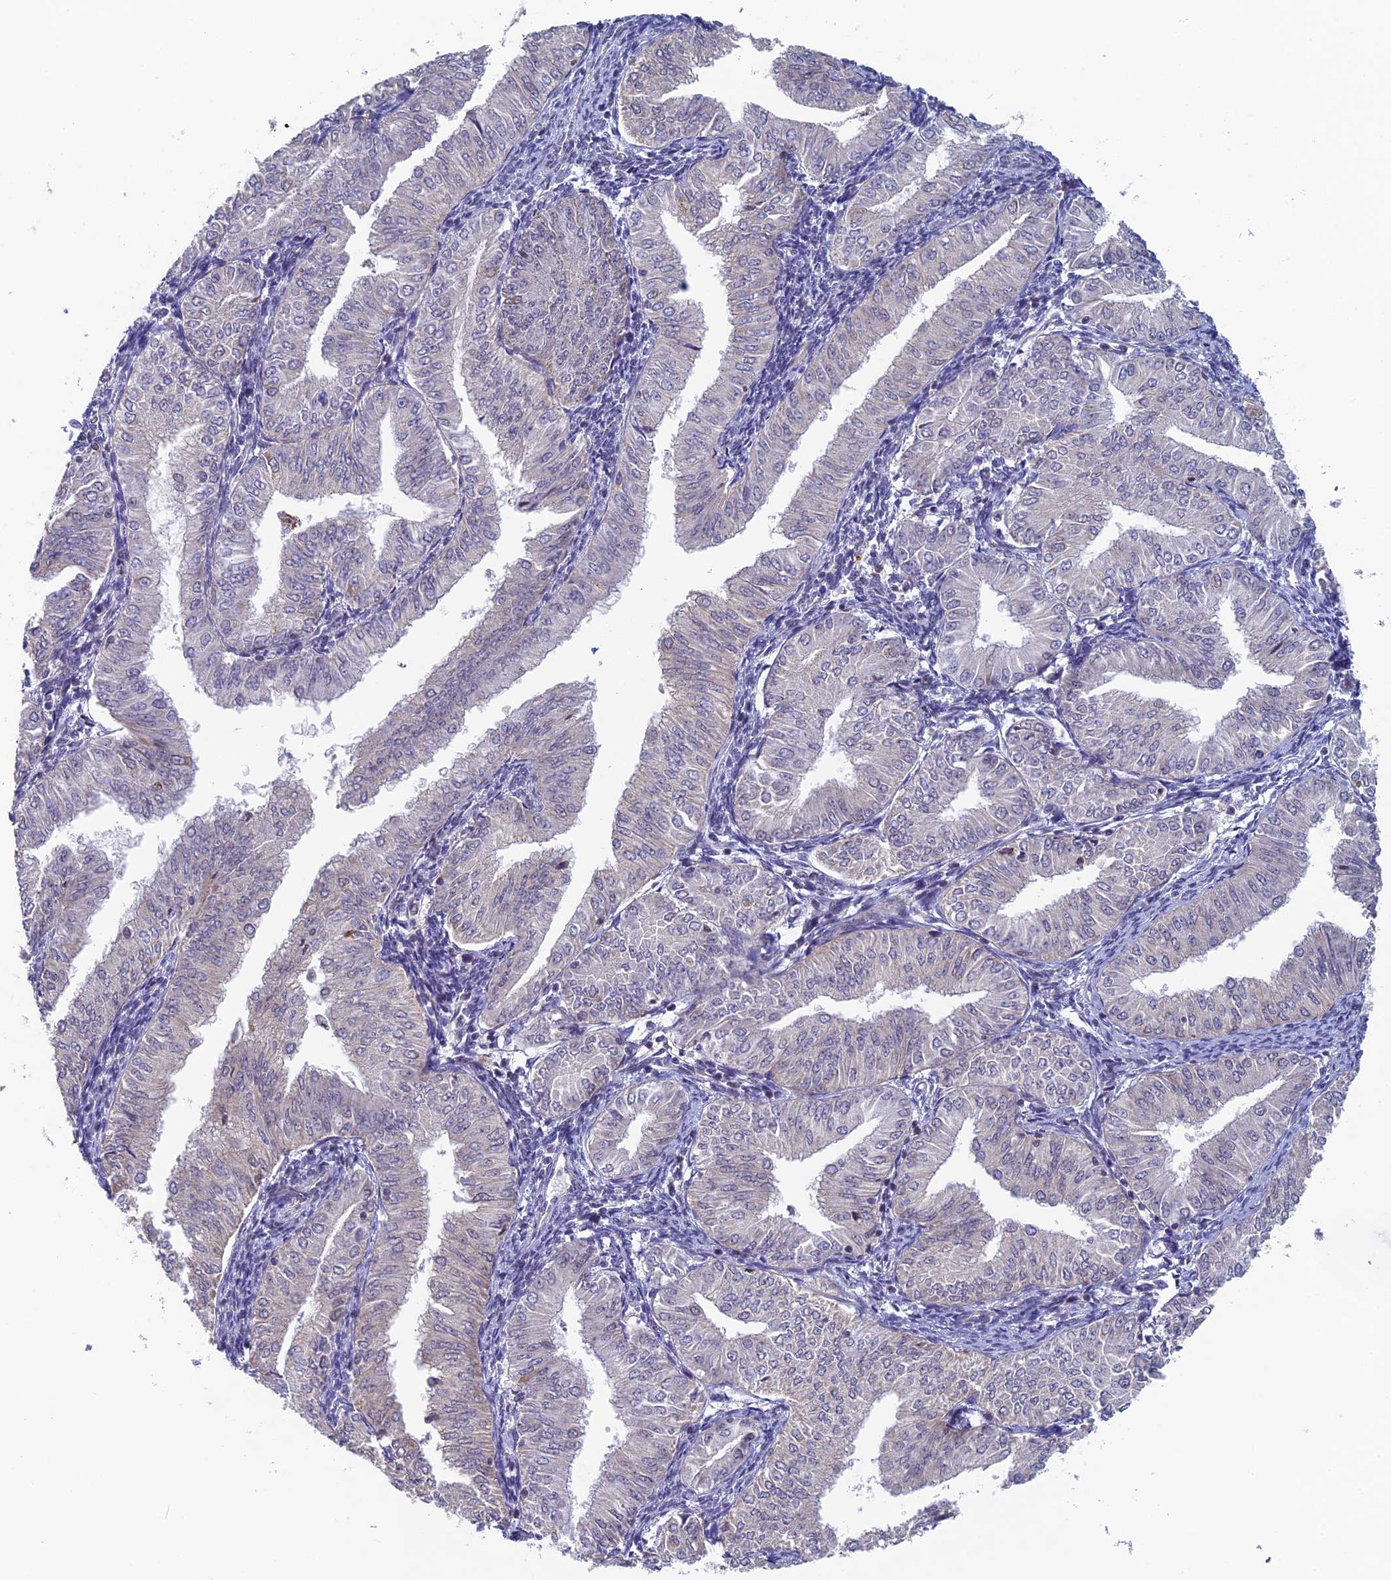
{"staining": {"intensity": "negative", "quantity": "none", "location": "none"}, "tissue": "endometrial cancer", "cell_type": "Tumor cells", "image_type": "cancer", "snomed": [{"axis": "morphology", "description": "Normal tissue, NOS"}, {"axis": "morphology", "description": "Adenocarcinoma, NOS"}, {"axis": "topography", "description": "Endometrium"}], "caption": "Immunohistochemistry micrograph of neoplastic tissue: adenocarcinoma (endometrial) stained with DAB displays no significant protein positivity in tumor cells.", "gene": "REXO5", "patient": {"sex": "female", "age": 53}}